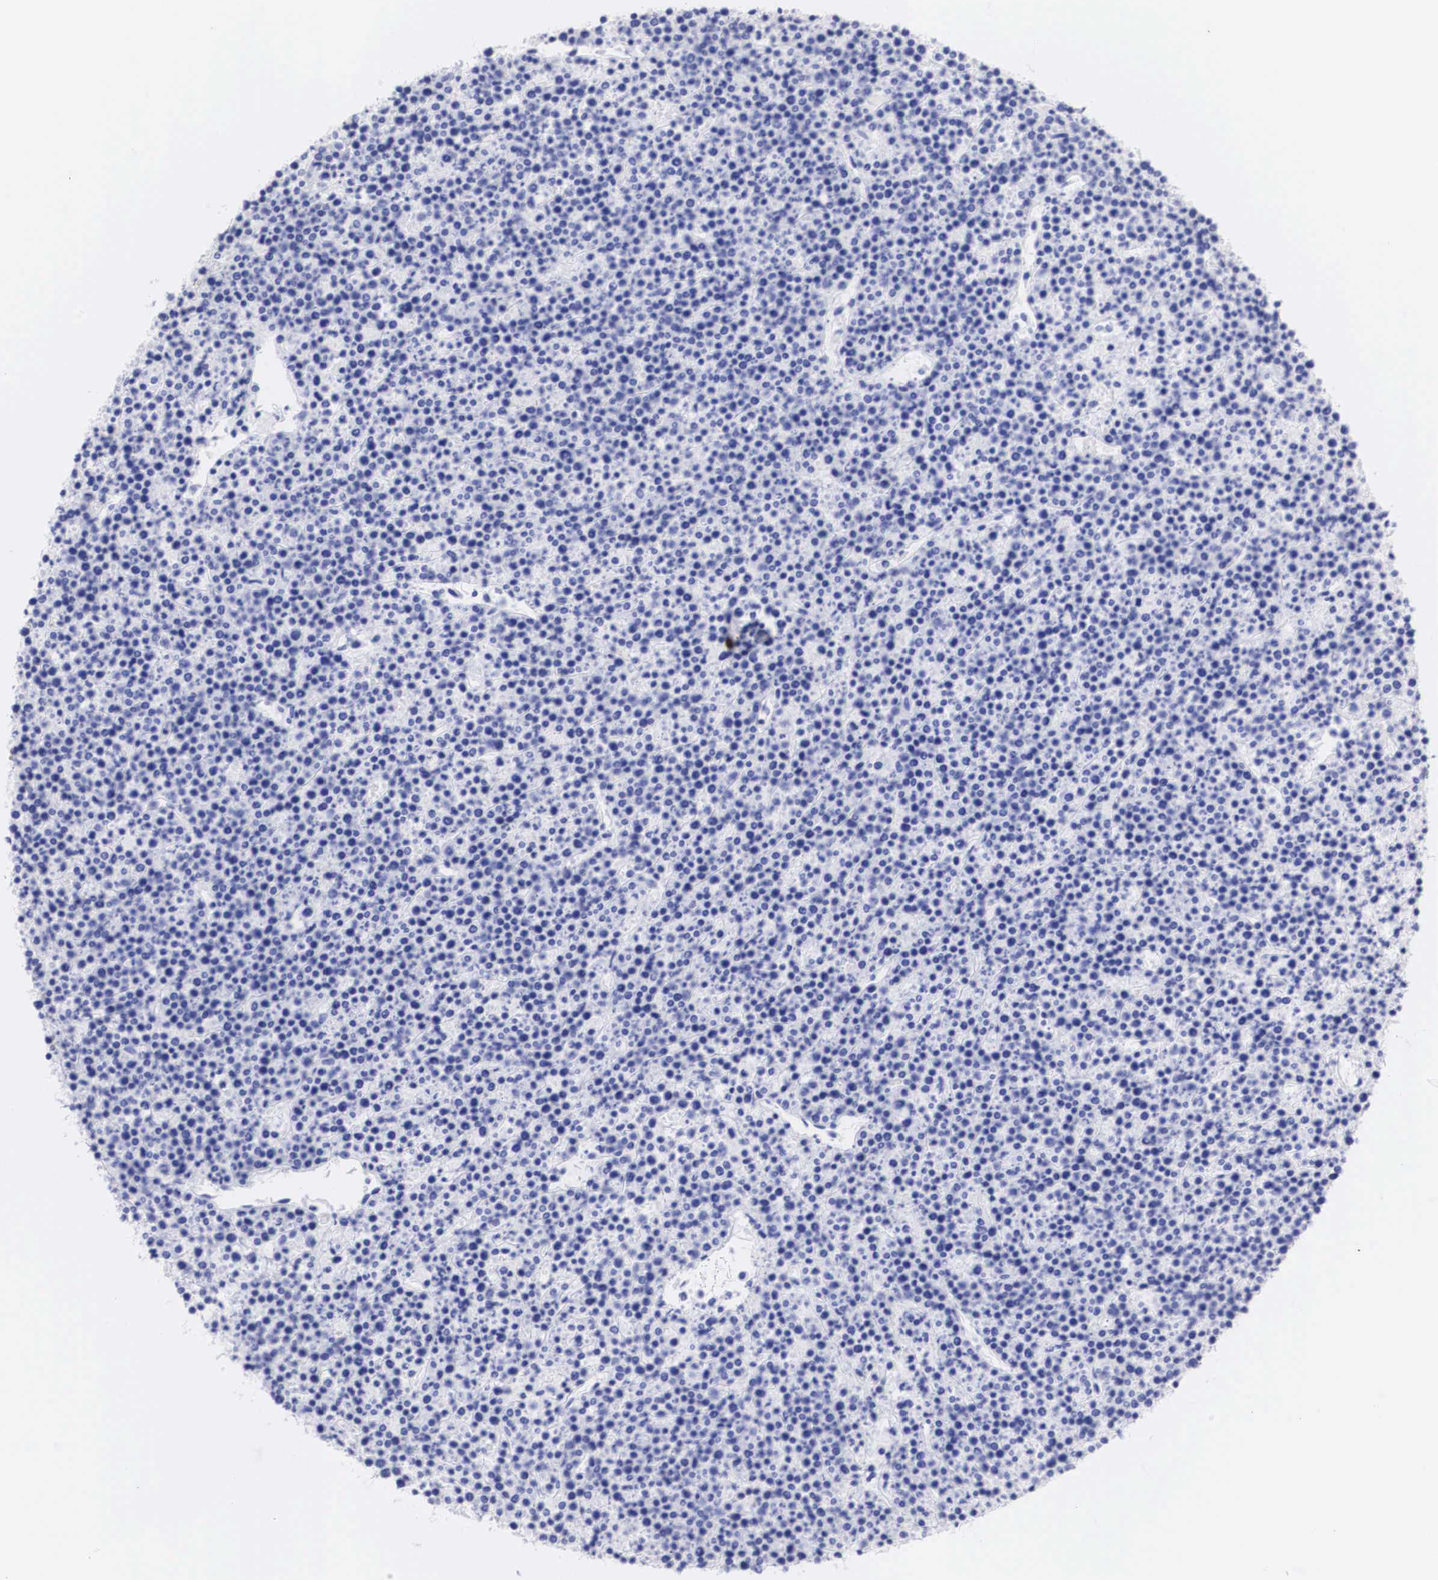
{"staining": {"intensity": "negative", "quantity": "none", "location": "none"}, "tissue": "lymphoma", "cell_type": "Tumor cells", "image_type": "cancer", "snomed": [{"axis": "morphology", "description": "Malignant lymphoma, non-Hodgkin's type, High grade"}, {"axis": "topography", "description": "Ovary"}], "caption": "The image exhibits no staining of tumor cells in high-grade malignant lymphoma, non-Hodgkin's type. The staining is performed using DAB brown chromogen with nuclei counter-stained in using hematoxylin.", "gene": "ERBB2", "patient": {"sex": "female", "age": 56}}